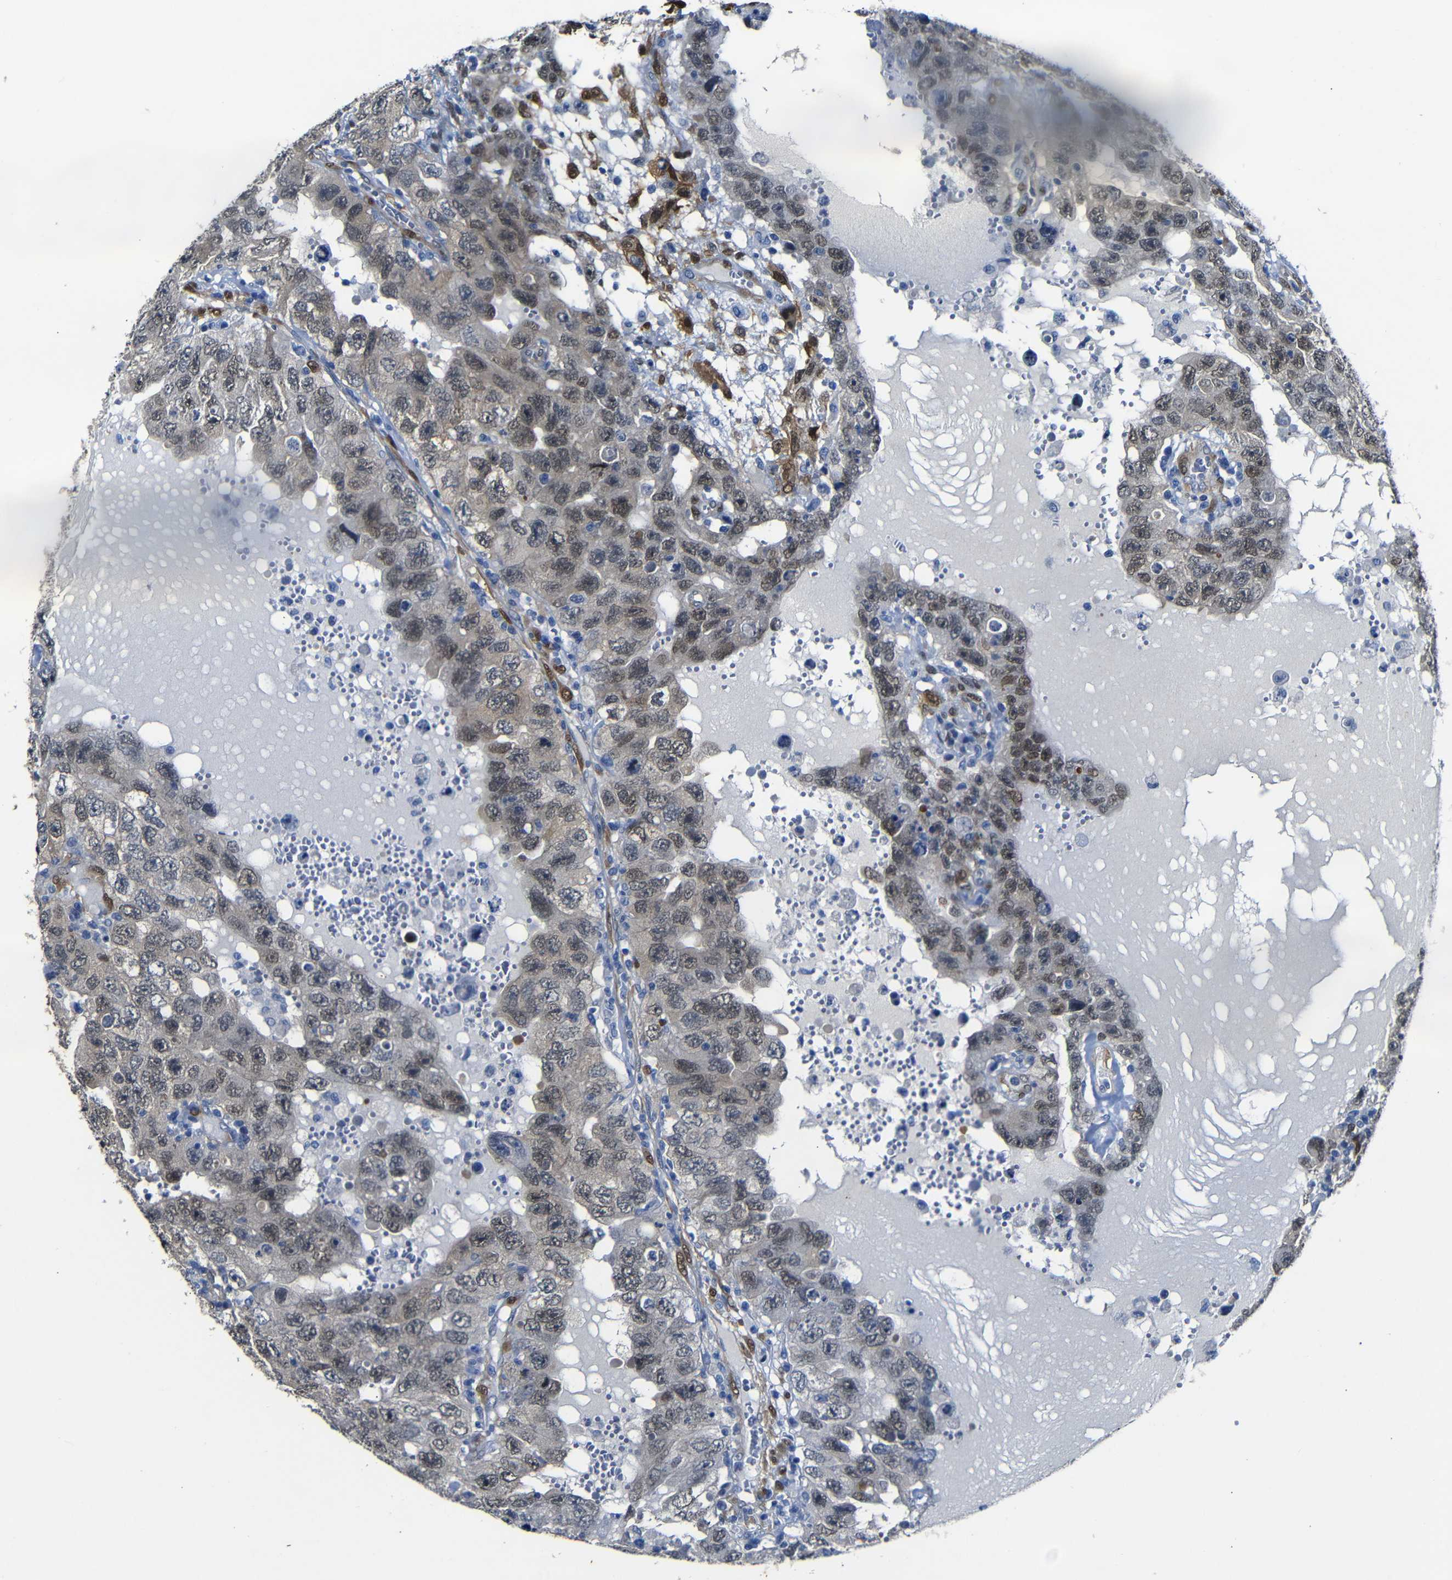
{"staining": {"intensity": "weak", "quantity": ">75%", "location": "nuclear"}, "tissue": "testis cancer", "cell_type": "Tumor cells", "image_type": "cancer", "snomed": [{"axis": "morphology", "description": "Carcinoma, Embryonal, NOS"}, {"axis": "topography", "description": "Testis"}], "caption": "Testis cancer stained for a protein reveals weak nuclear positivity in tumor cells.", "gene": "YAP1", "patient": {"sex": "male", "age": 26}}